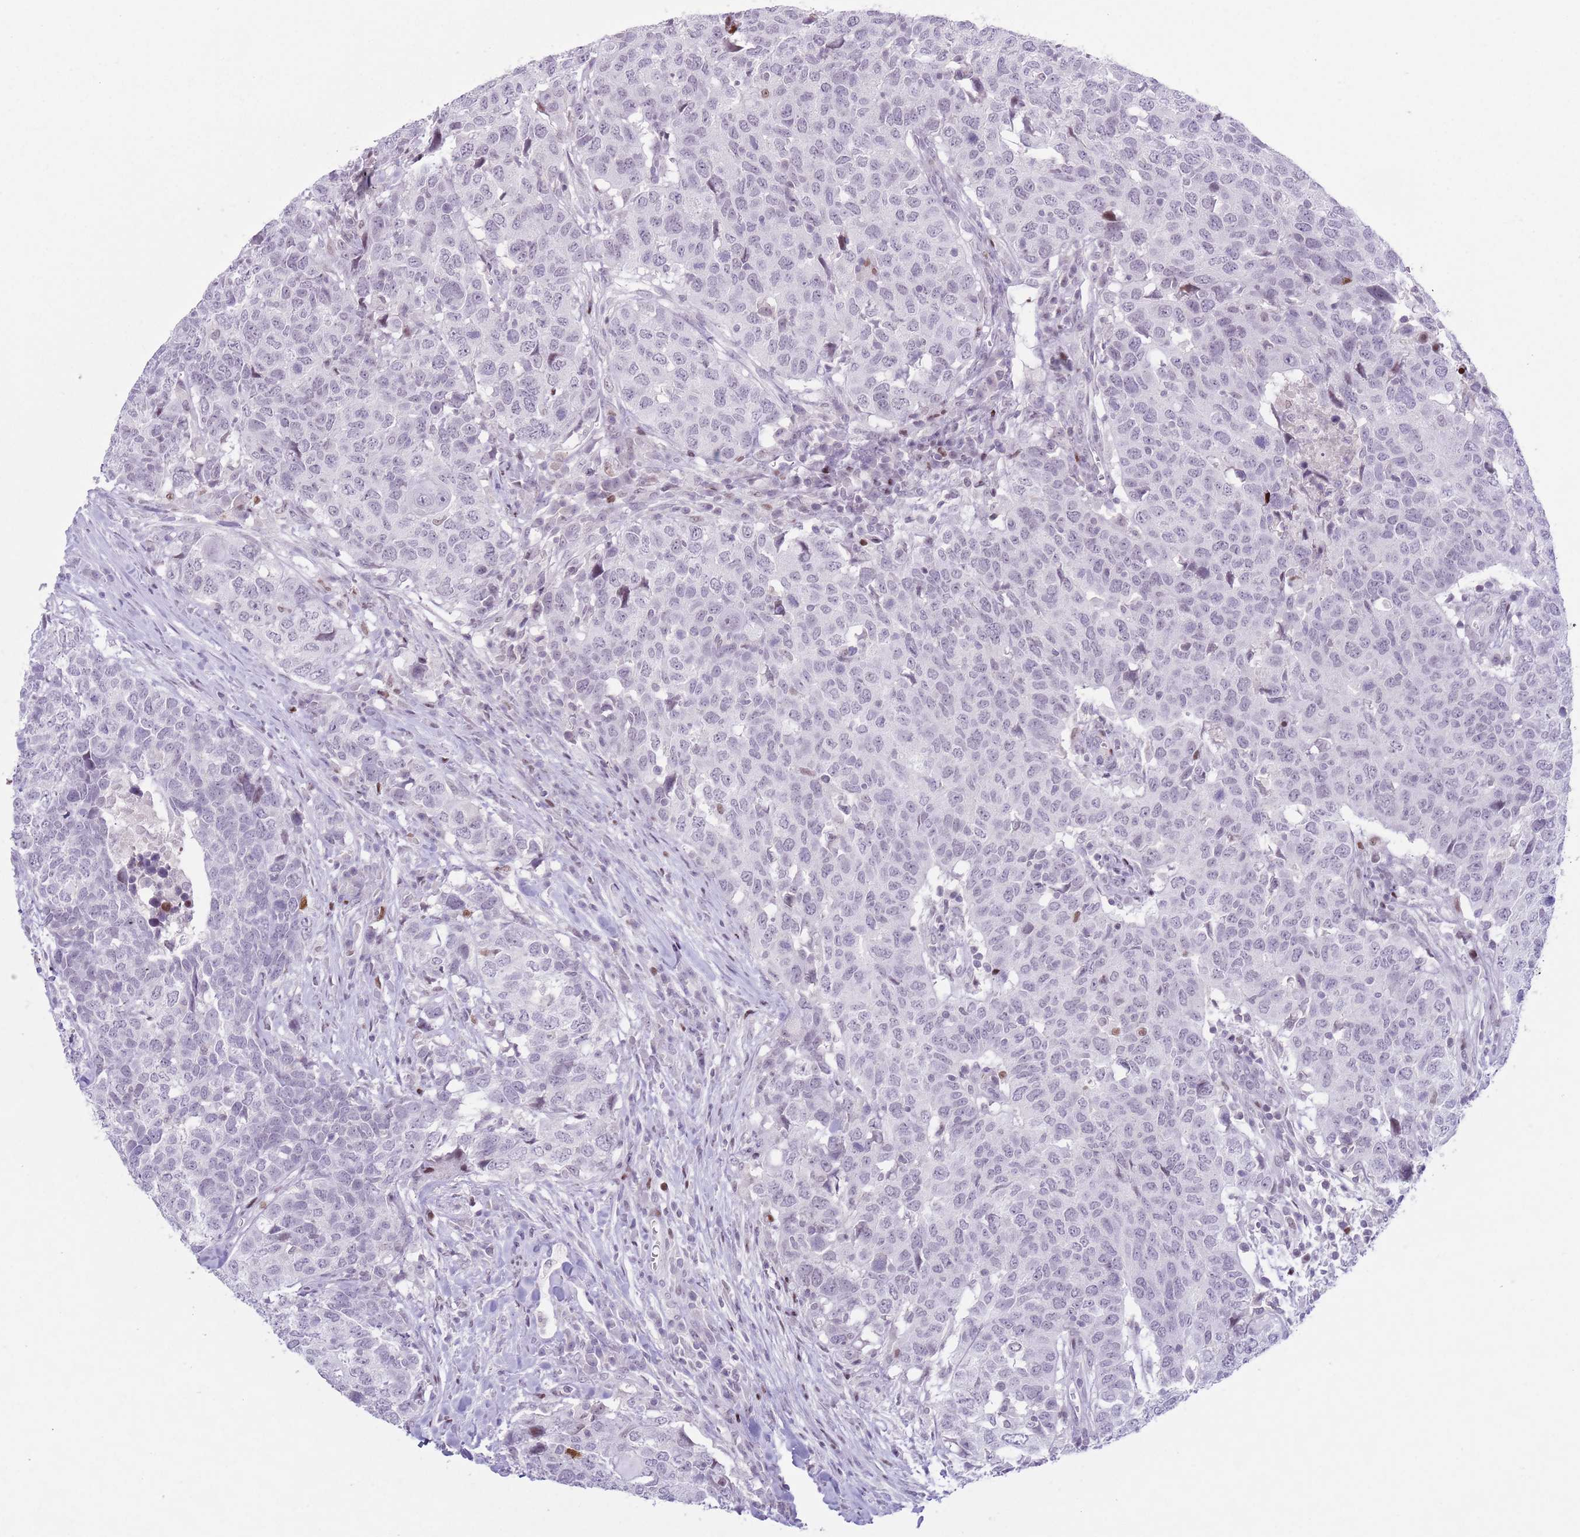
{"staining": {"intensity": "negative", "quantity": "none", "location": "none"}, "tissue": "head and neck cancer", "cell_type": "Tumor cells", "image_type": "cancer", "snomed": [{"axis": "morphology", "description": "Normal tissue, NOS"}, {"axis": "morphology", "description": "Squamous cell carcinoma, NOS"}, {"axis": "topography", "description": "Skeletal muscle"}, {"axis": "topography", "description": "Vascular tissue"}, {"axis": "topography", "description": "Peripheral nerve tissue"}, {"axis": "topography", "description": "Head-Neck"}], "caption": "This is an immunohistochemistry (IHC) photomicrograph of human squamous cell carcinoma (head and neck). There is no staining in tumor cells.", "gene": "MFSD10", "patient": {"sex": "male", "age": 66}}